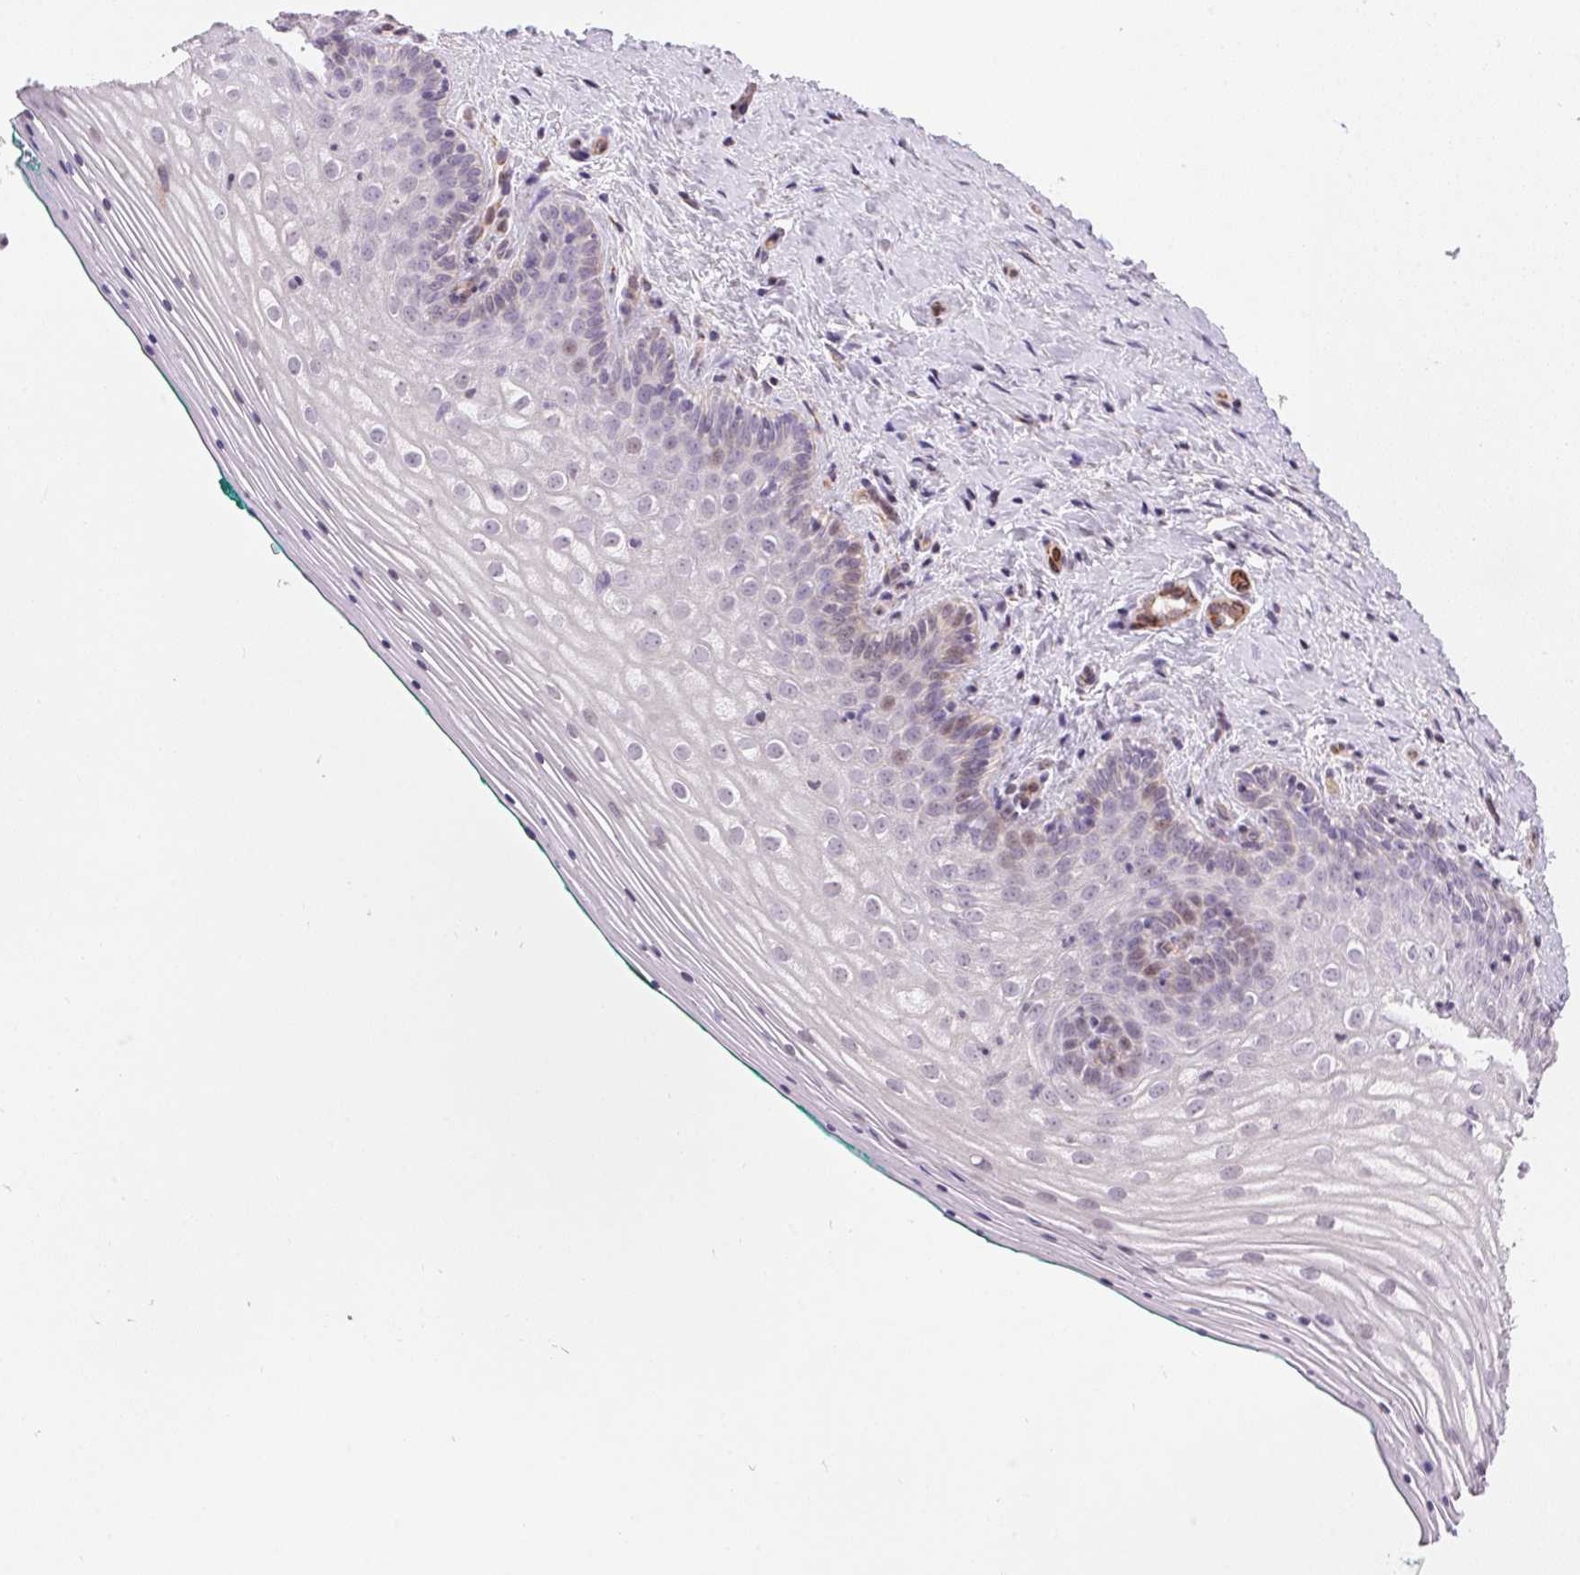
{"staining": {"intensity": "negative", "quantity": "none", "location": "none"}, "tissue": "vagina", "cell_type": "Squamous epithelial cells", "image_type": "normal", "snomed": [{"axis": "morphology", "description": "Normal tissue, NOS"}, {"axis": "topography", "description": "Vagina"}], "caption": "IHC histopathology image of normal vagina: human vagina stained with DAB (3,3'-diaminobenzidine) exhibits no significant protein staining in squamous epithelial cells.", "gene": "GYG2", "patient": {"sex": "female", "age": 45}}